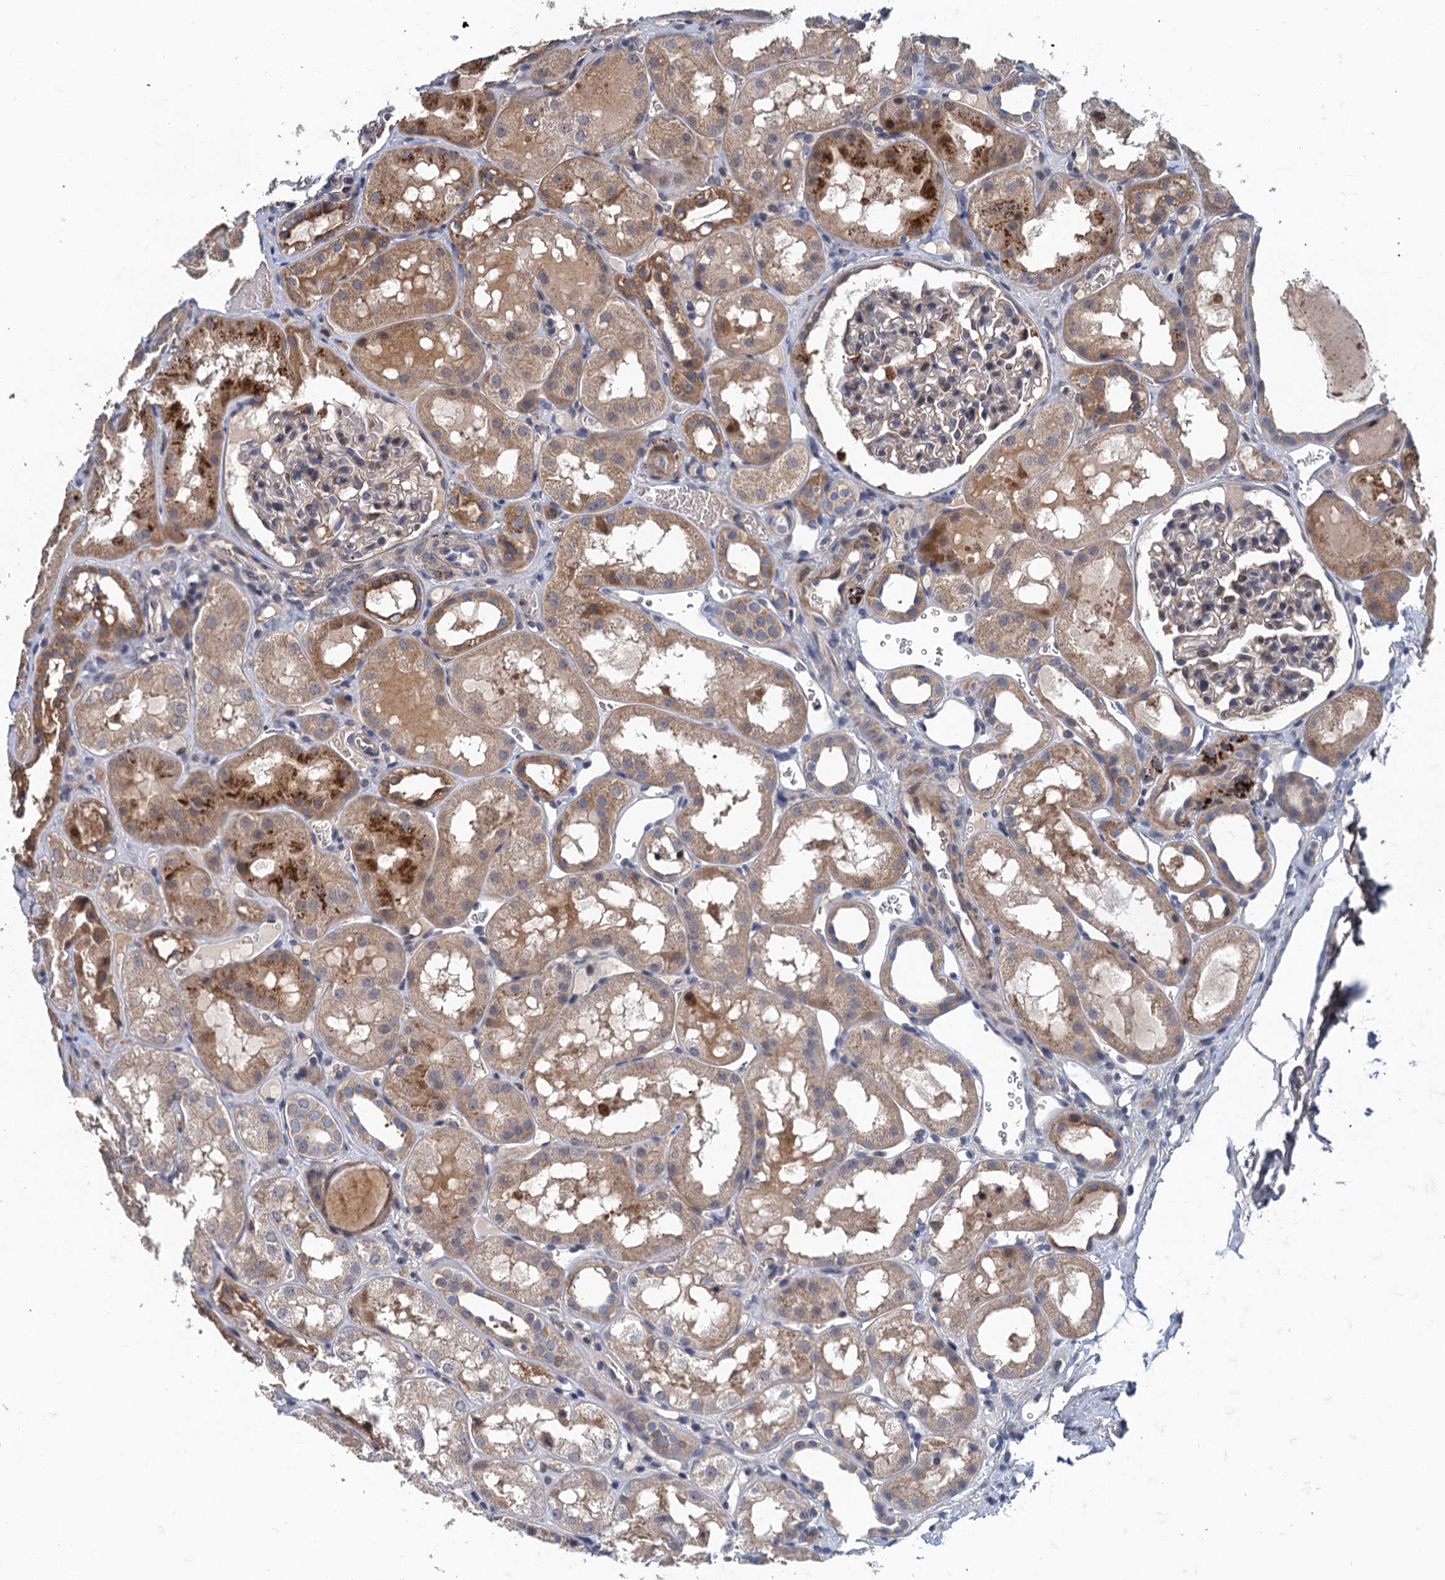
{"staining": {"intensity": "negative", "quantity": "none", "location": "none"}, "tissue": "kidney", "cell_type": "Cells in glomeruli", "image_type": "normal", "snomed": [{"axis": "morphology", "description": "Normal tissue, NOS"}, {"axis": "topography", "description": "Kidney"}, {"axis": "topography", "description": "Urinary bladder"}], "caption": "This micrograph is of unremarkable kidney stained with immunohistochemistry to label a protein in brown with the nuclei are counter-stained blue. There is no staining in cells in glomeruli. Nuclei are stained in blue.", "gene": "MDM1", "patient": {"sex": "male", "age": 16}}